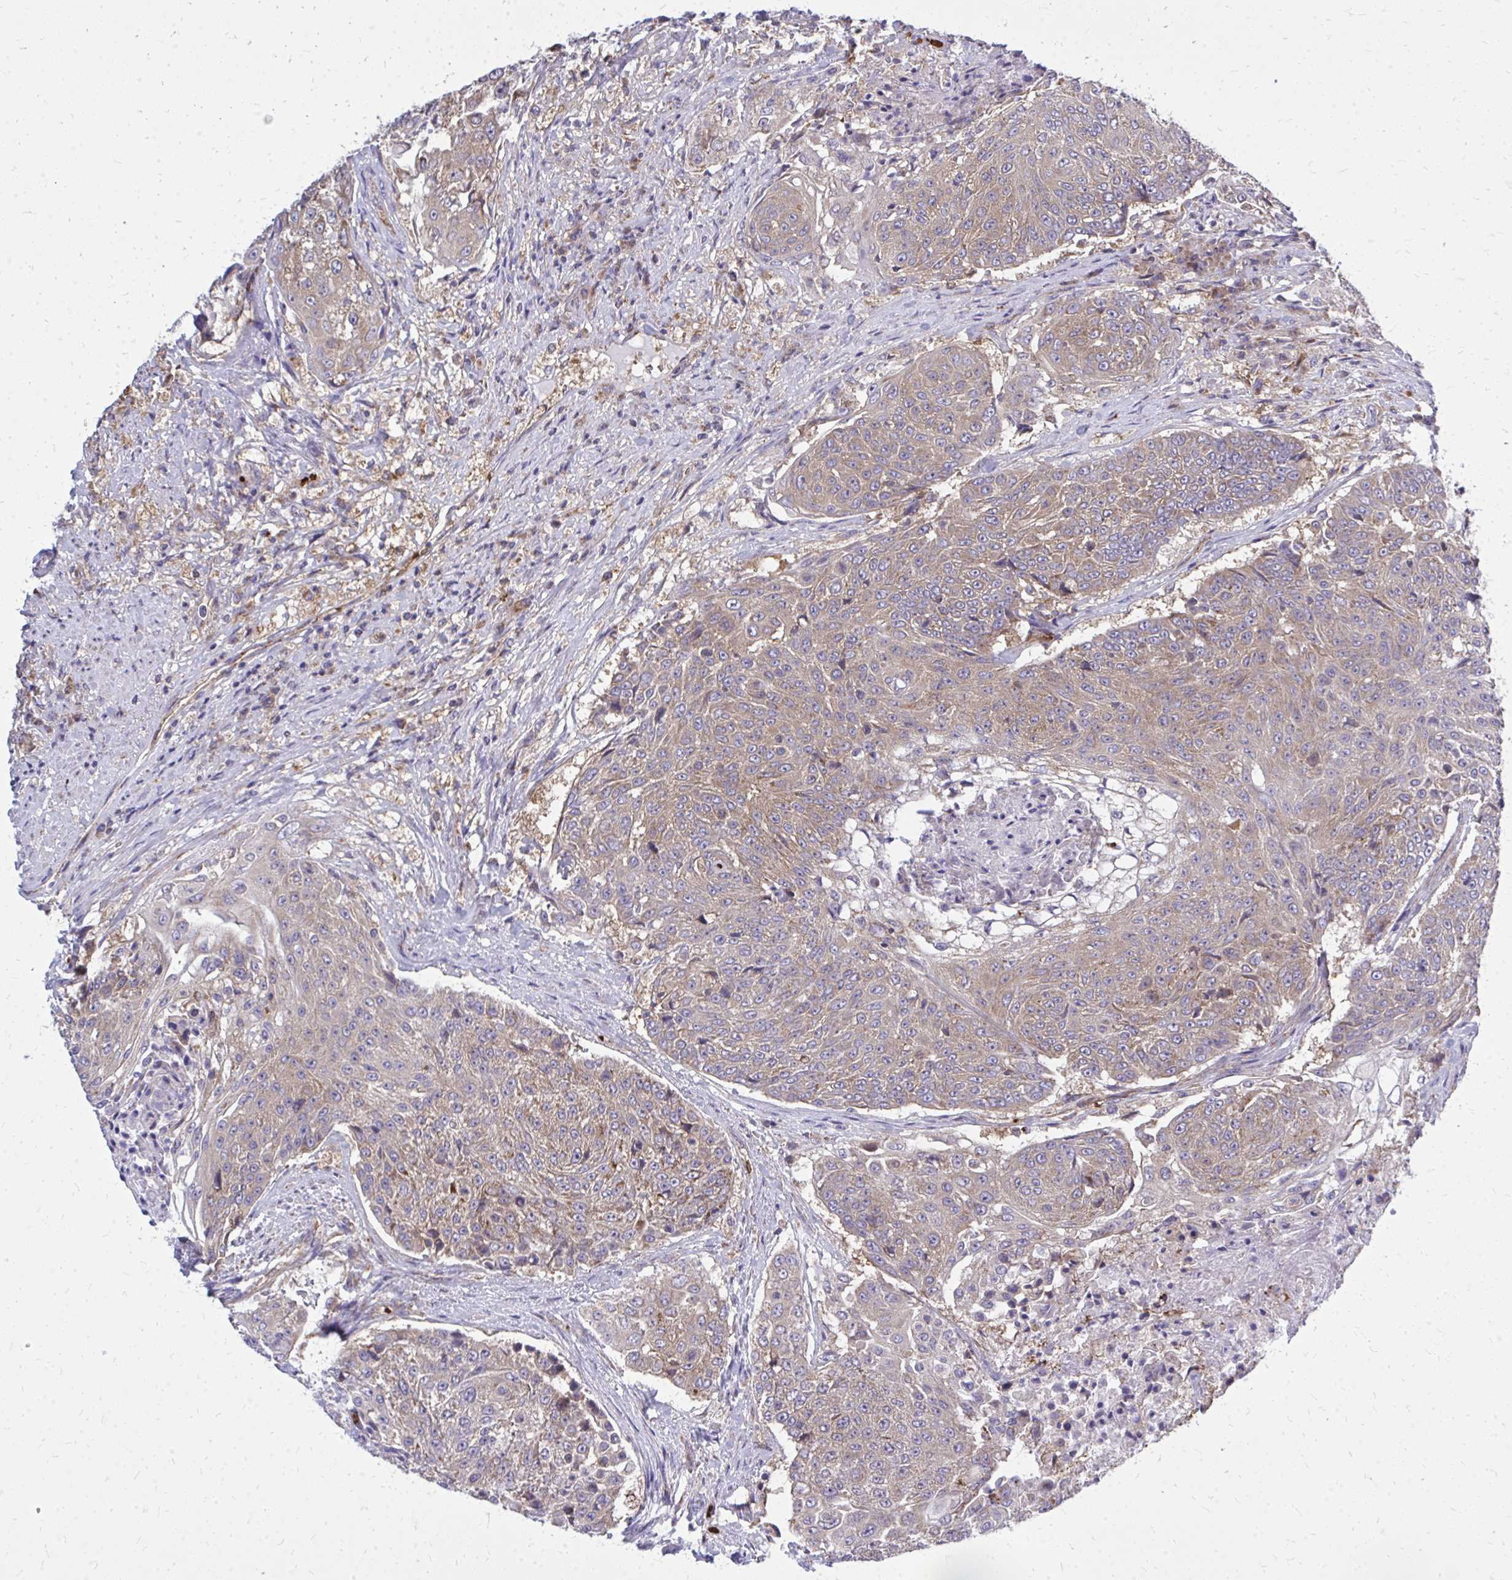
{"staining": {"intensity": "weak", "quantity": ">75%", "location": "cytoplasmic/membranous"}, "tissue": "urothelial cancer", "cell_type": "Tumor cells", "image_type": "cancer", "snomed": [{"axis": "morphology", "description": "Urothelial carcinoma, High grade"}, {"axis": "topography", "description": "Urinary bladder"}], "caption": "The micrograph reveals a brown stain indicating the presence of a protein in the cytoplasmic/membranous of tumor cells in urothelial cancer. (Stains: DAB (3,3'-diaminobenzidine) in brown, nuclei in blue, Microscopy: brightfield microscopy at high magnification).", "gene": "PDK4", "patient": {"sex": "female", "age": 63}}